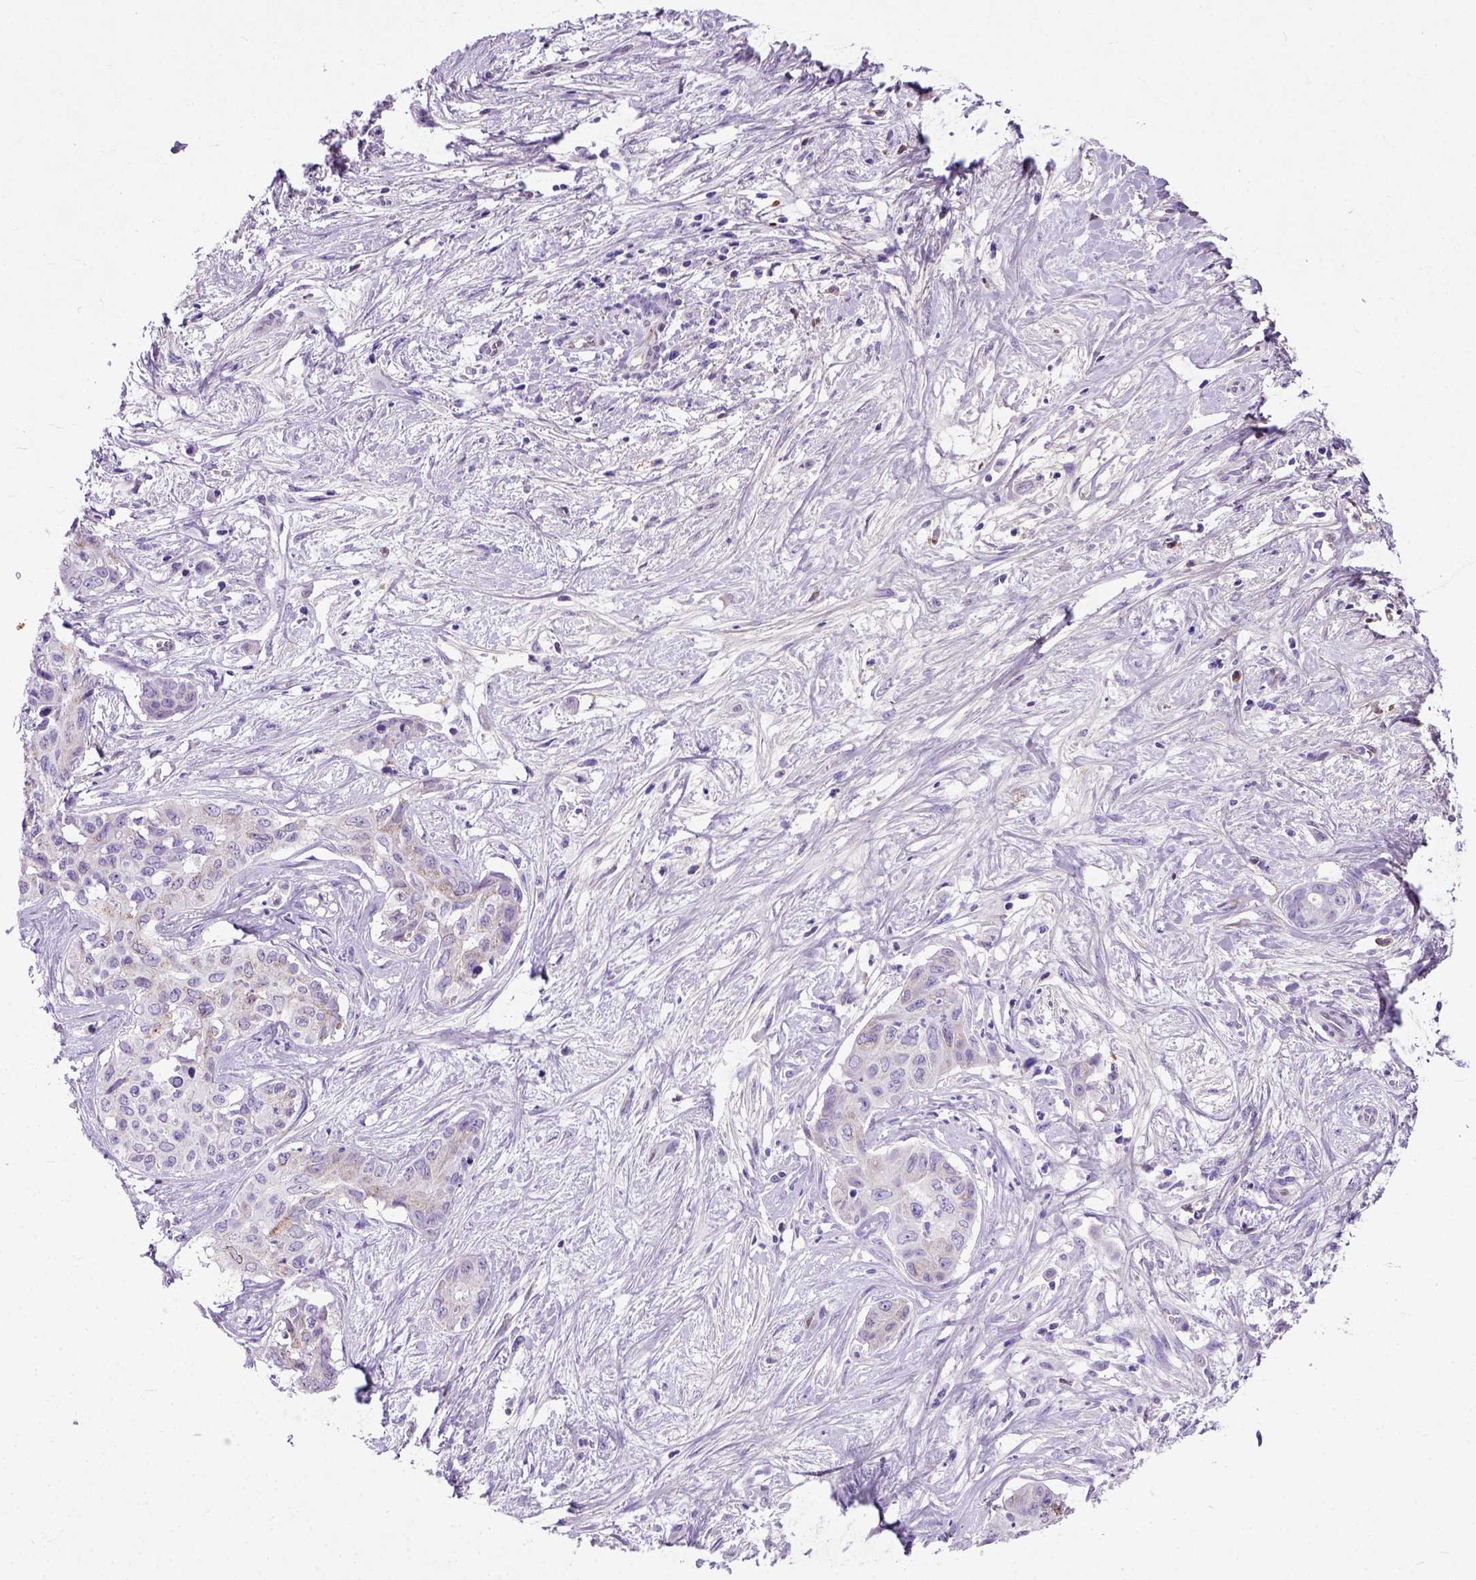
{"staining": {"intensity": "weak", "quantity": ">75%", "location": "cytoplasmic/membranous"}, "tissue": "liver cancer", "cell_type": "Tumor cells", "image_type": "cancer", "snomed": [{"axis": "morphology", "description": "Cholangiocarcinoma"}, {"axis": "topography", "description": "Liver"}], "caption": "A photomicrograph showing weak cytoplasmic/membranous positivity in about >75% of tumor cells in liver cholangiocarcinoma, as visualized by brown immunohistochemical staining.", "gene": "ADAMTS8", "patient": {"sex": "female", "age": 65}}